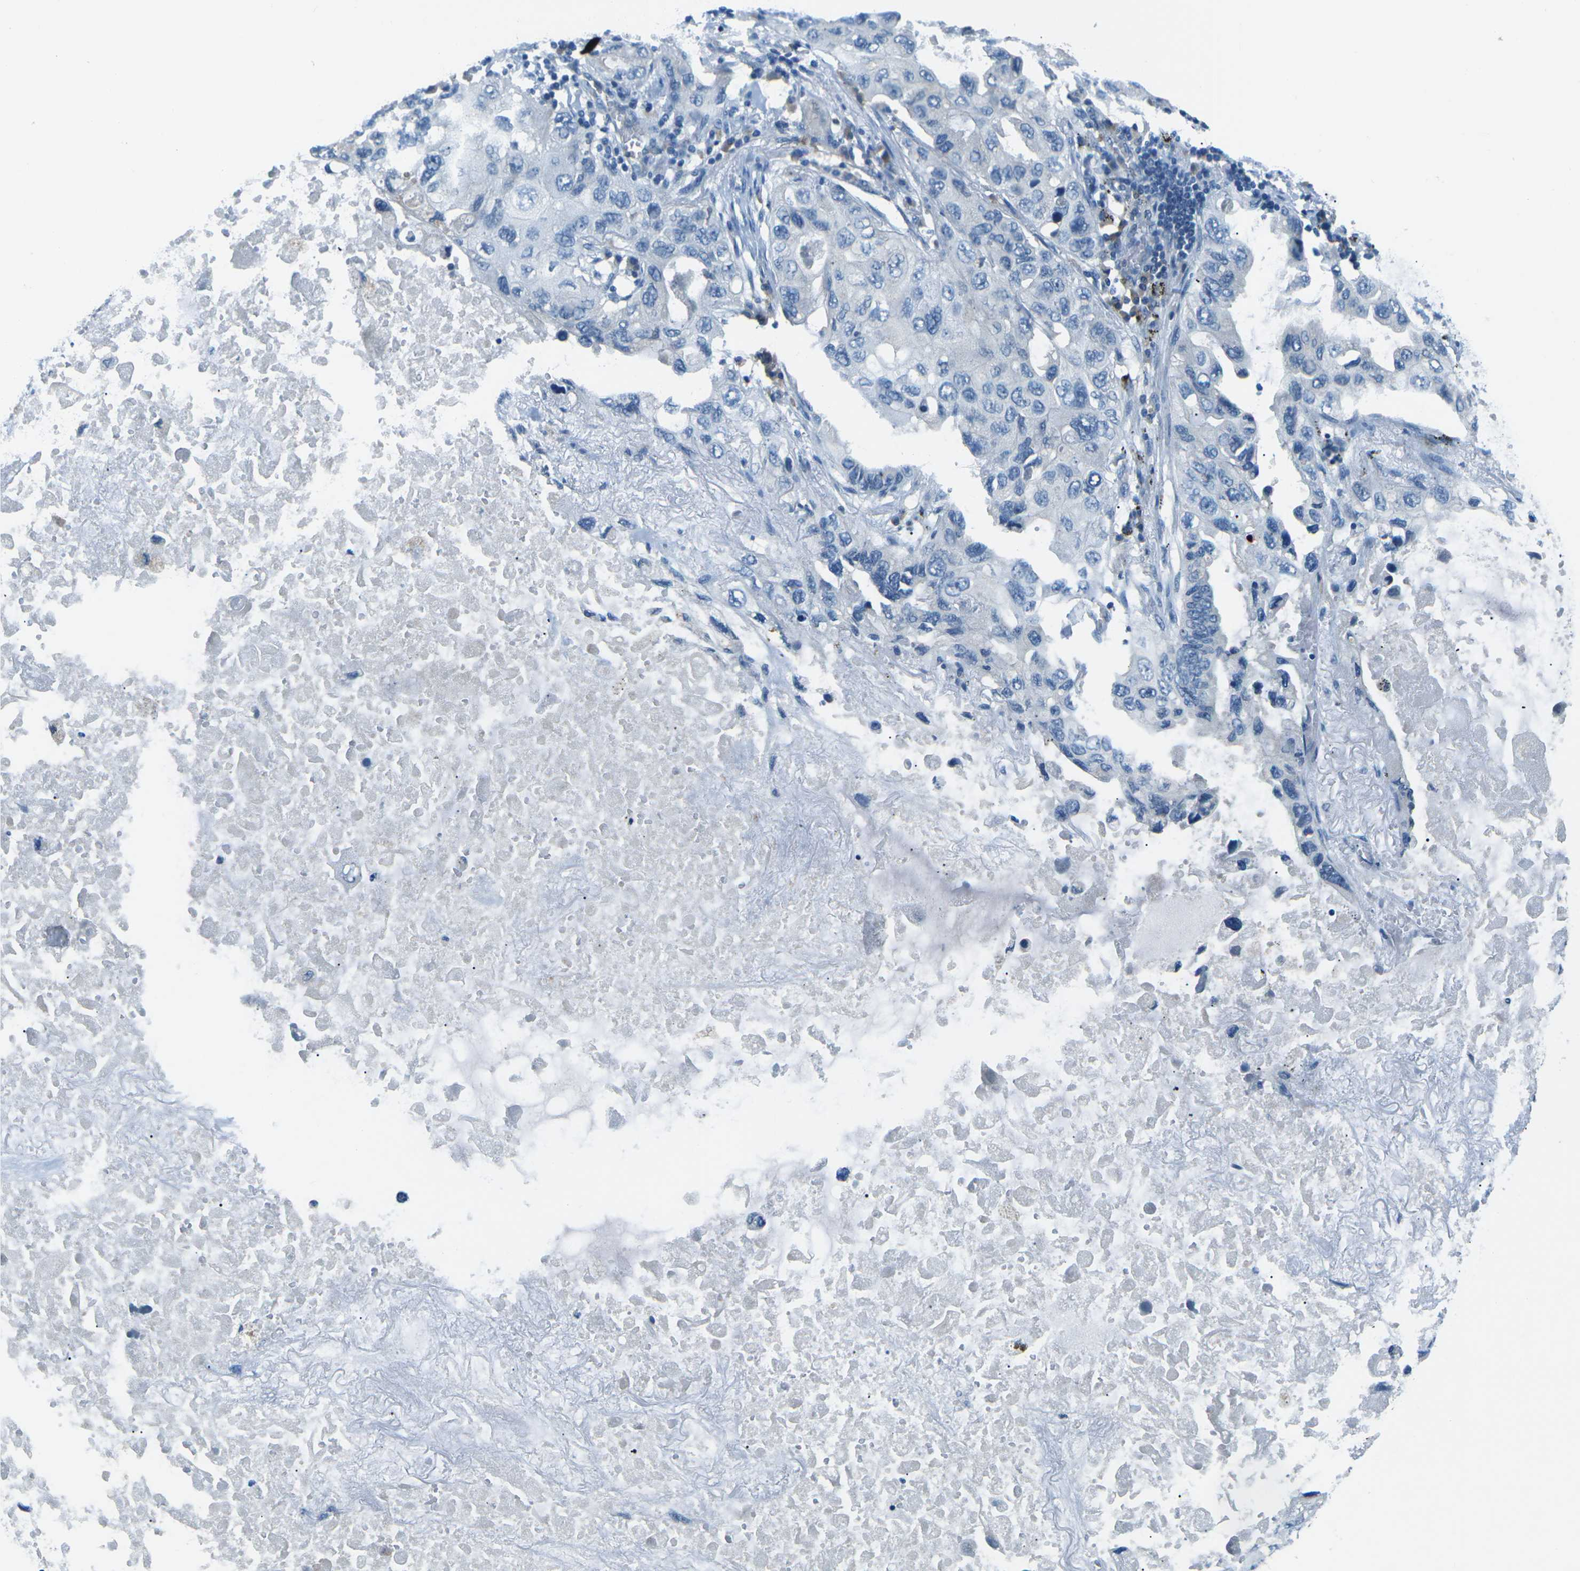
{"staining": {"intensity": "negative", "quantity": "none", "location": "none"}, "tissue": "lung cancer", "cell_type": "Tumor cells", "image_type": "cancer", "snomed": [{"axis": "morphology", "description": "Squamous cell carcinoma, NOS"}, {"axis": "topography", "description": "Lung"}], "caption": "Micrograph shows no significant protein staining in tumor cells of lung cancer.", "gene": "CD1D", "patient": {"sex": "female", "age": 73}}